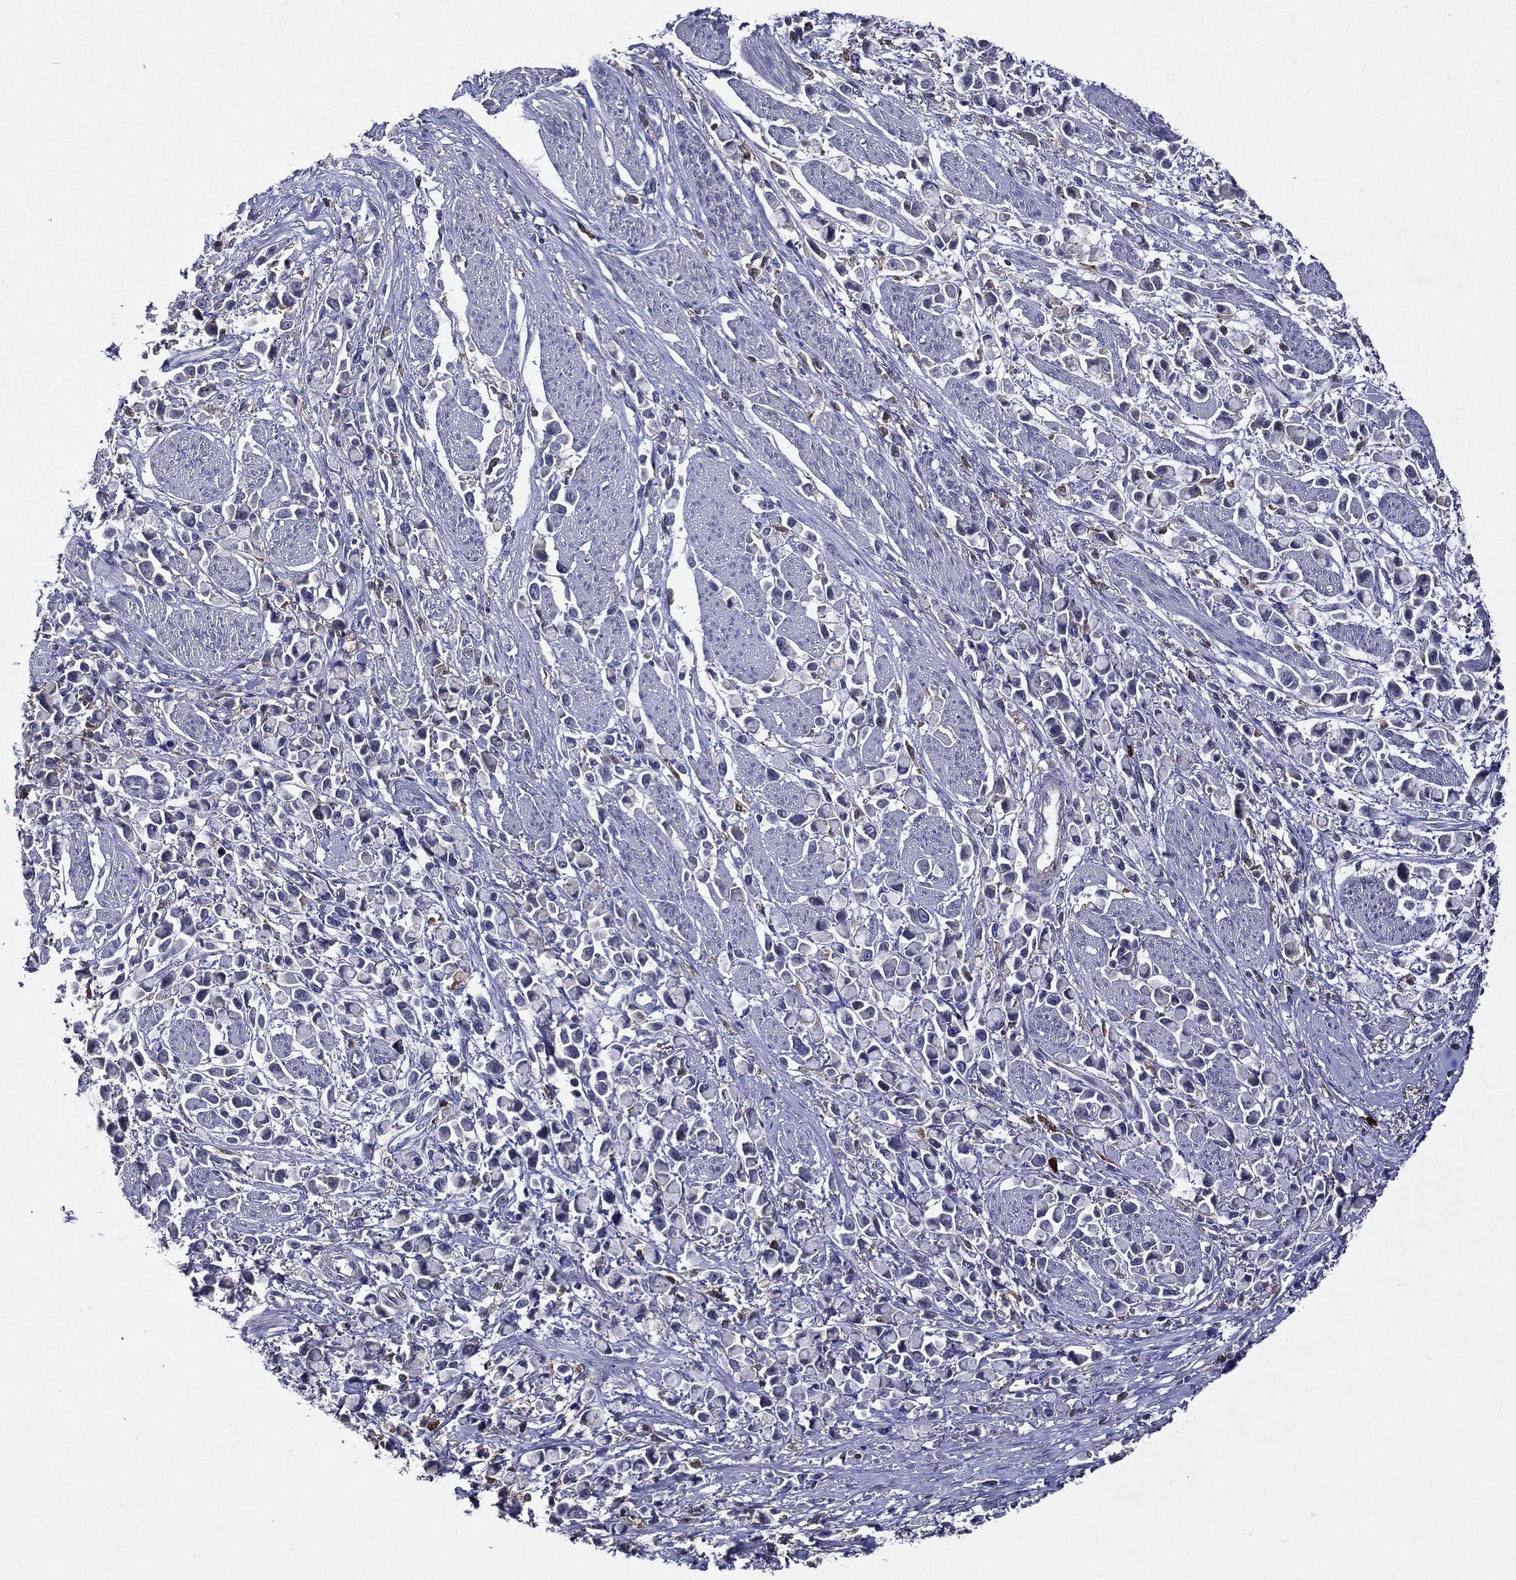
{"staining": {"intensity": "negative", "quantity": "none", "location": "none"}, "tissue": "stomach cancer", "cell_type": "Tumor cells", "image_type": "cancer", "snomed": [{"axis": "morphology", "description": "Adenocarcinoma, NOS"}, {"axis": "topography", "description": "Stomach"}], "caption": "Histopathology image shows no protein positivity in tumor cells of stomach cancer (adenocarcinoma) tissue. (DAB immunohistochemistry (IHC) visualized using brightfield microscopy, high magnification).", "gene": "GPR171", "patient": {"sex": "female", "age": 81}}